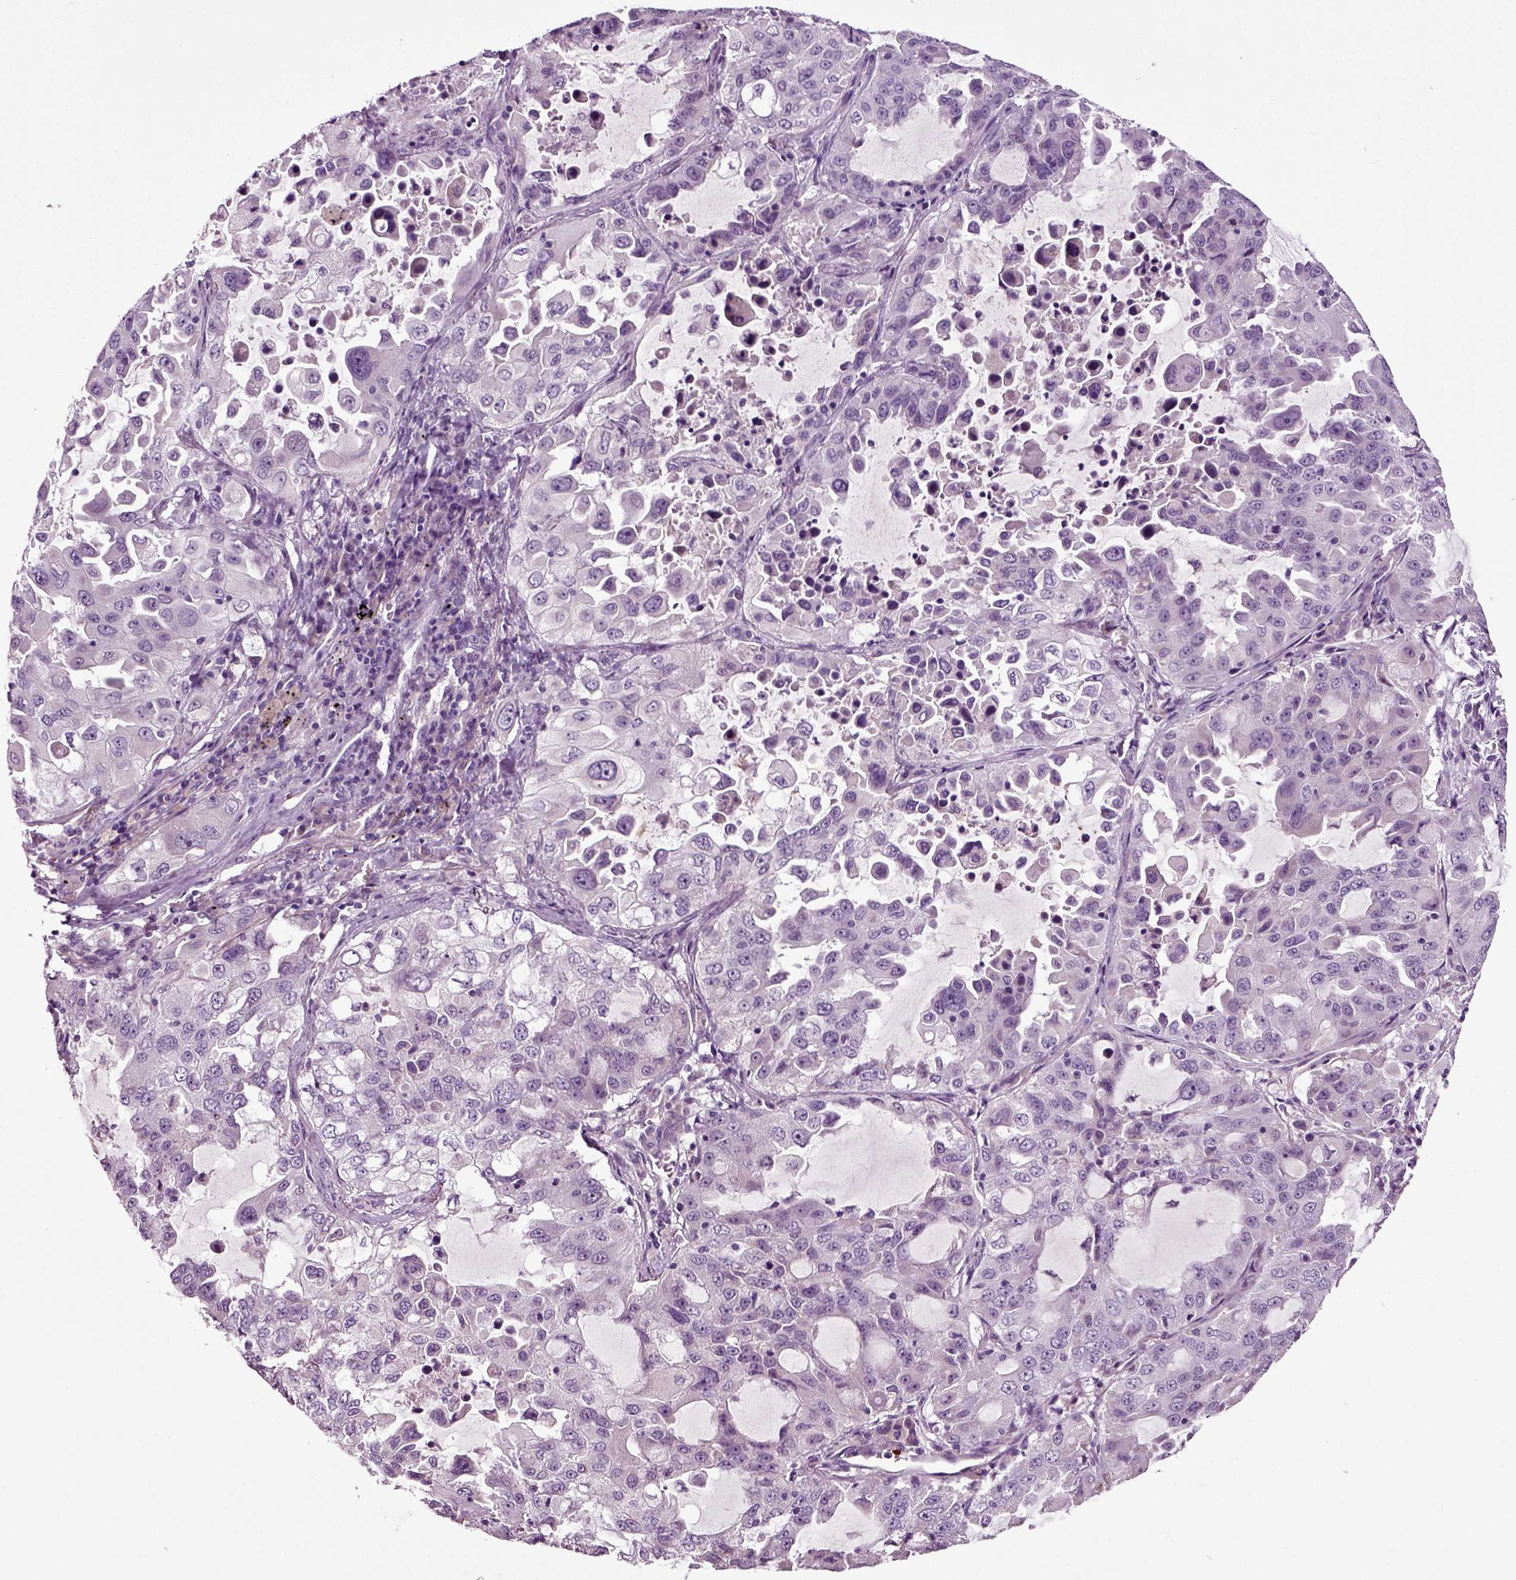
{"staining": {"intensity": "negative", "quantity": "none", "location": "none"}, "tissue": "lung cancer", "cell_type": "Tumor cells", "image_type": "cancer", "snomed": [{"axis": "morphology", "description": "Adenocarcinoma, NOS"}, {"axis": "topography", "description": "Lung"}], "caption": "An image of human lung adenocarcinoma is negative for staining in tumor cells.", "gene": "SPATA17", "patient": {"sex": "female", "age": 61}}